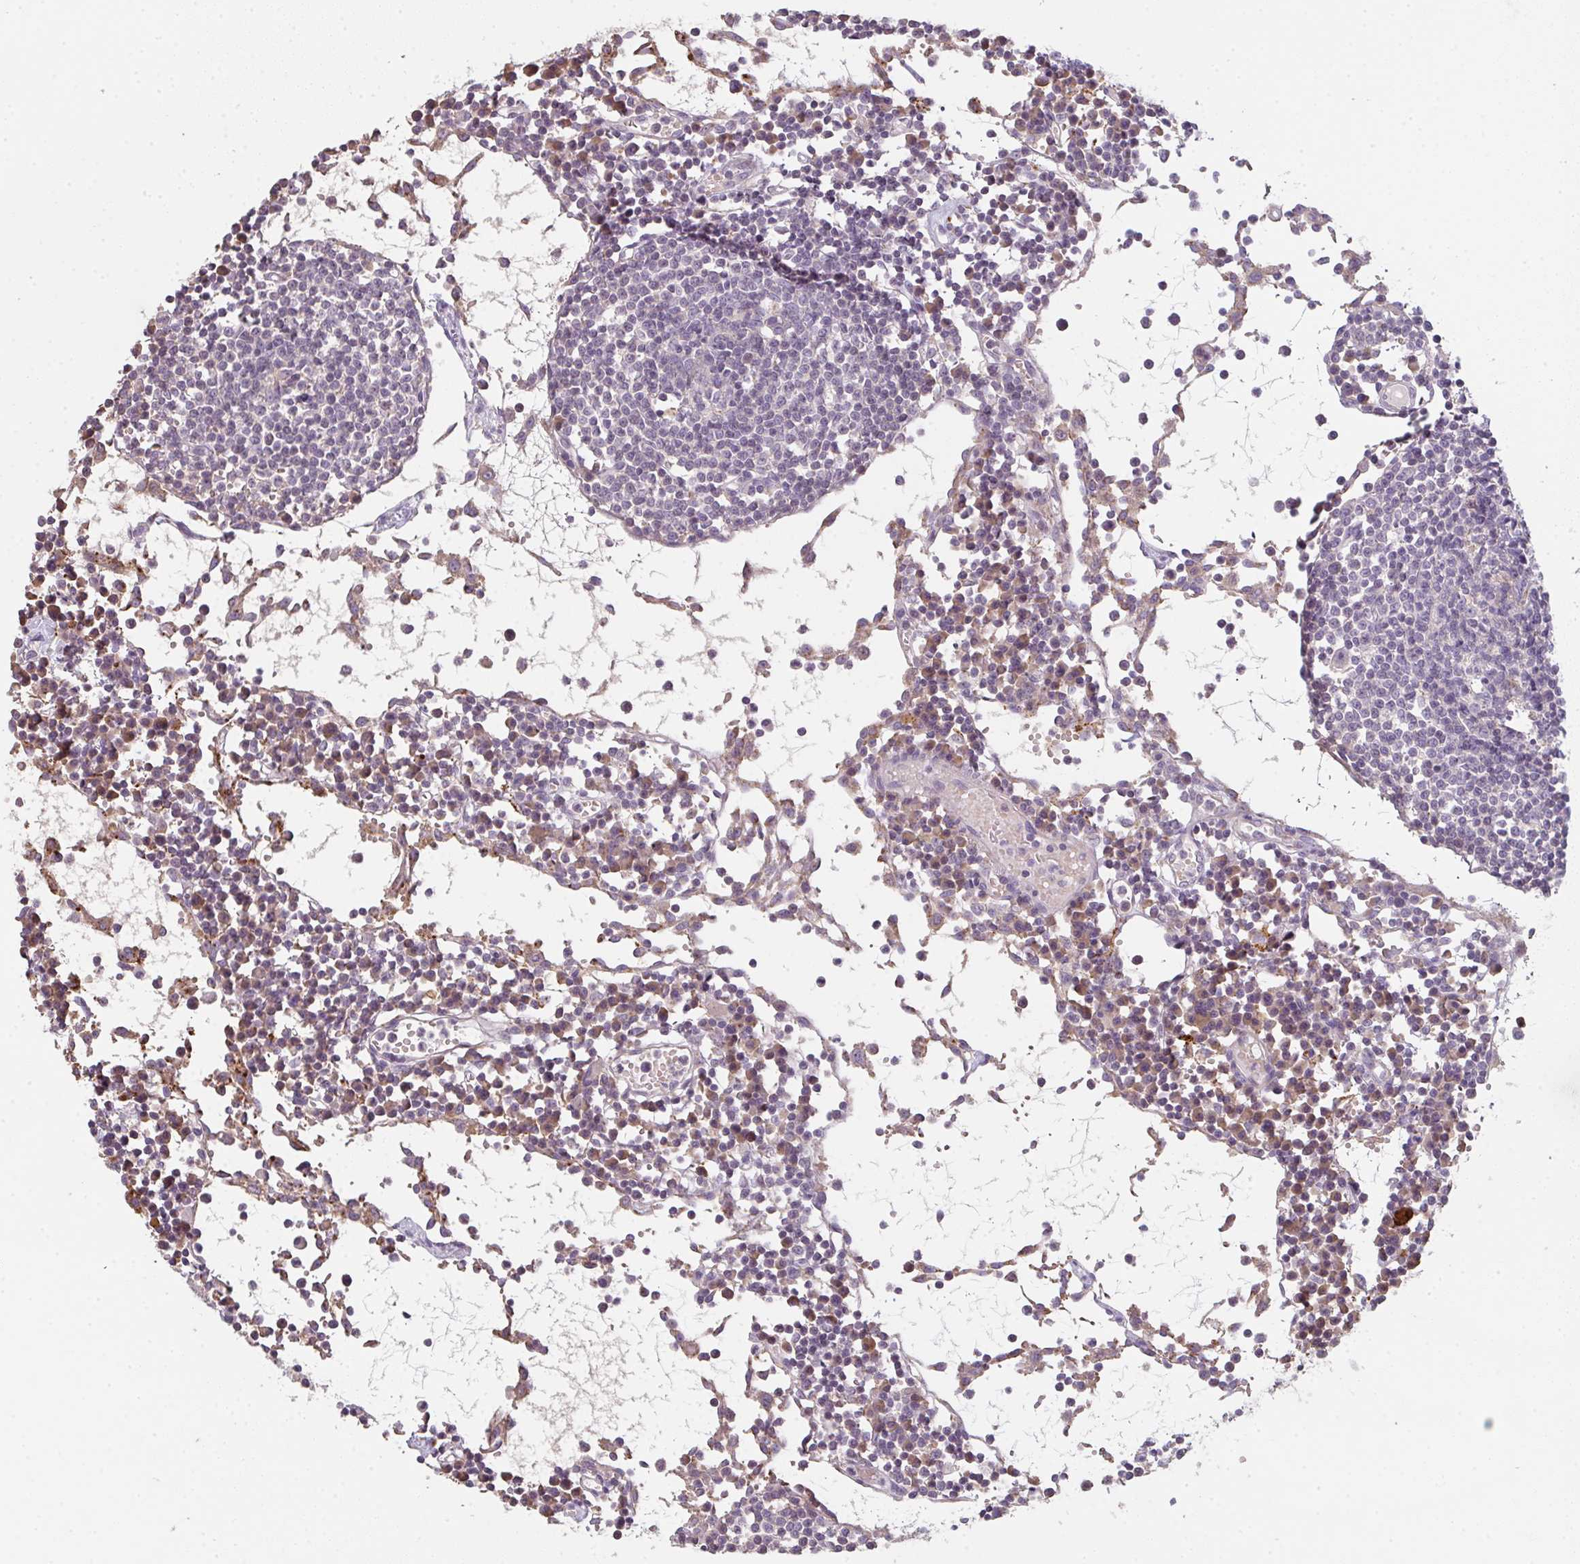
{"staining": {"intensity": "negative", "quantity": "none", "location": "none"}, "tissue": "lymph node", "cell_type": "Germinal center cells", "image_type": "normal", "snomed": [{"axis": "morphology", "description": "Normal tissue, NOS"}, {"axis": "topography", "description": "Lymph node"}], "caption": "IHC of unremarkable lymph node reveals no positivity in germinal center cells.", "gene": "TMEM237", "patient": {"sex": "female", "age": 78}}